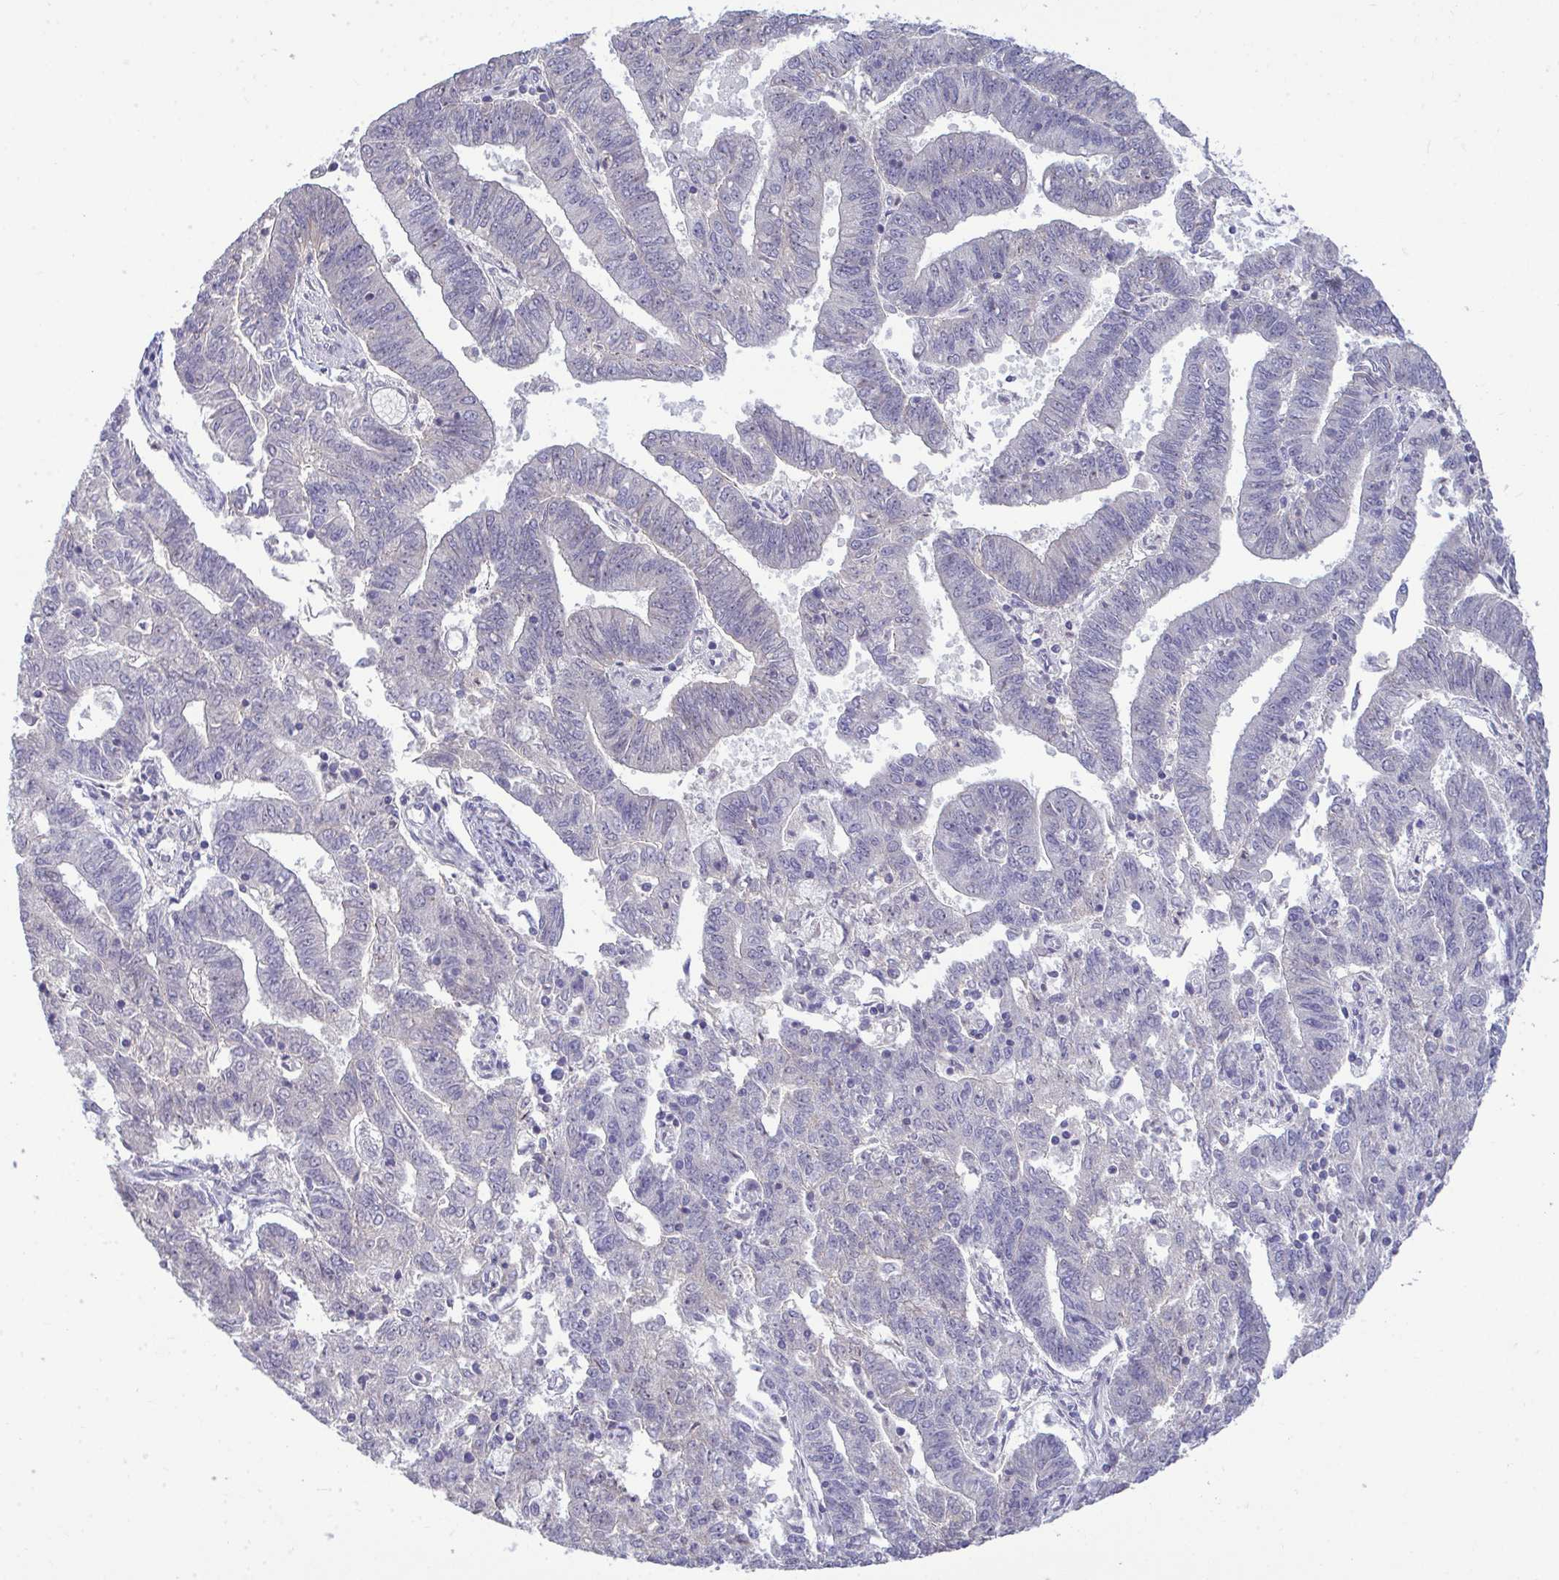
{"staining": {"intensity": "negative", "quantity": "none", "location": "none"}, "tissue": "endometrial cancer", "cell_type": "Tumor cells", "image_type": "cancer", "snomed": [{"axis": "morphology", "description": "Adenocarcinoma, NOS"}, {"axis": "topography", "description": "Endometrium"}], "caption": "Immunohistochemistry histopathology image of human endometrial cancer stained for a protein (brown), which displays no positivity in tumor cells.", "gene": "PIGK", "patient": {"sex": "female", "age": 82}}